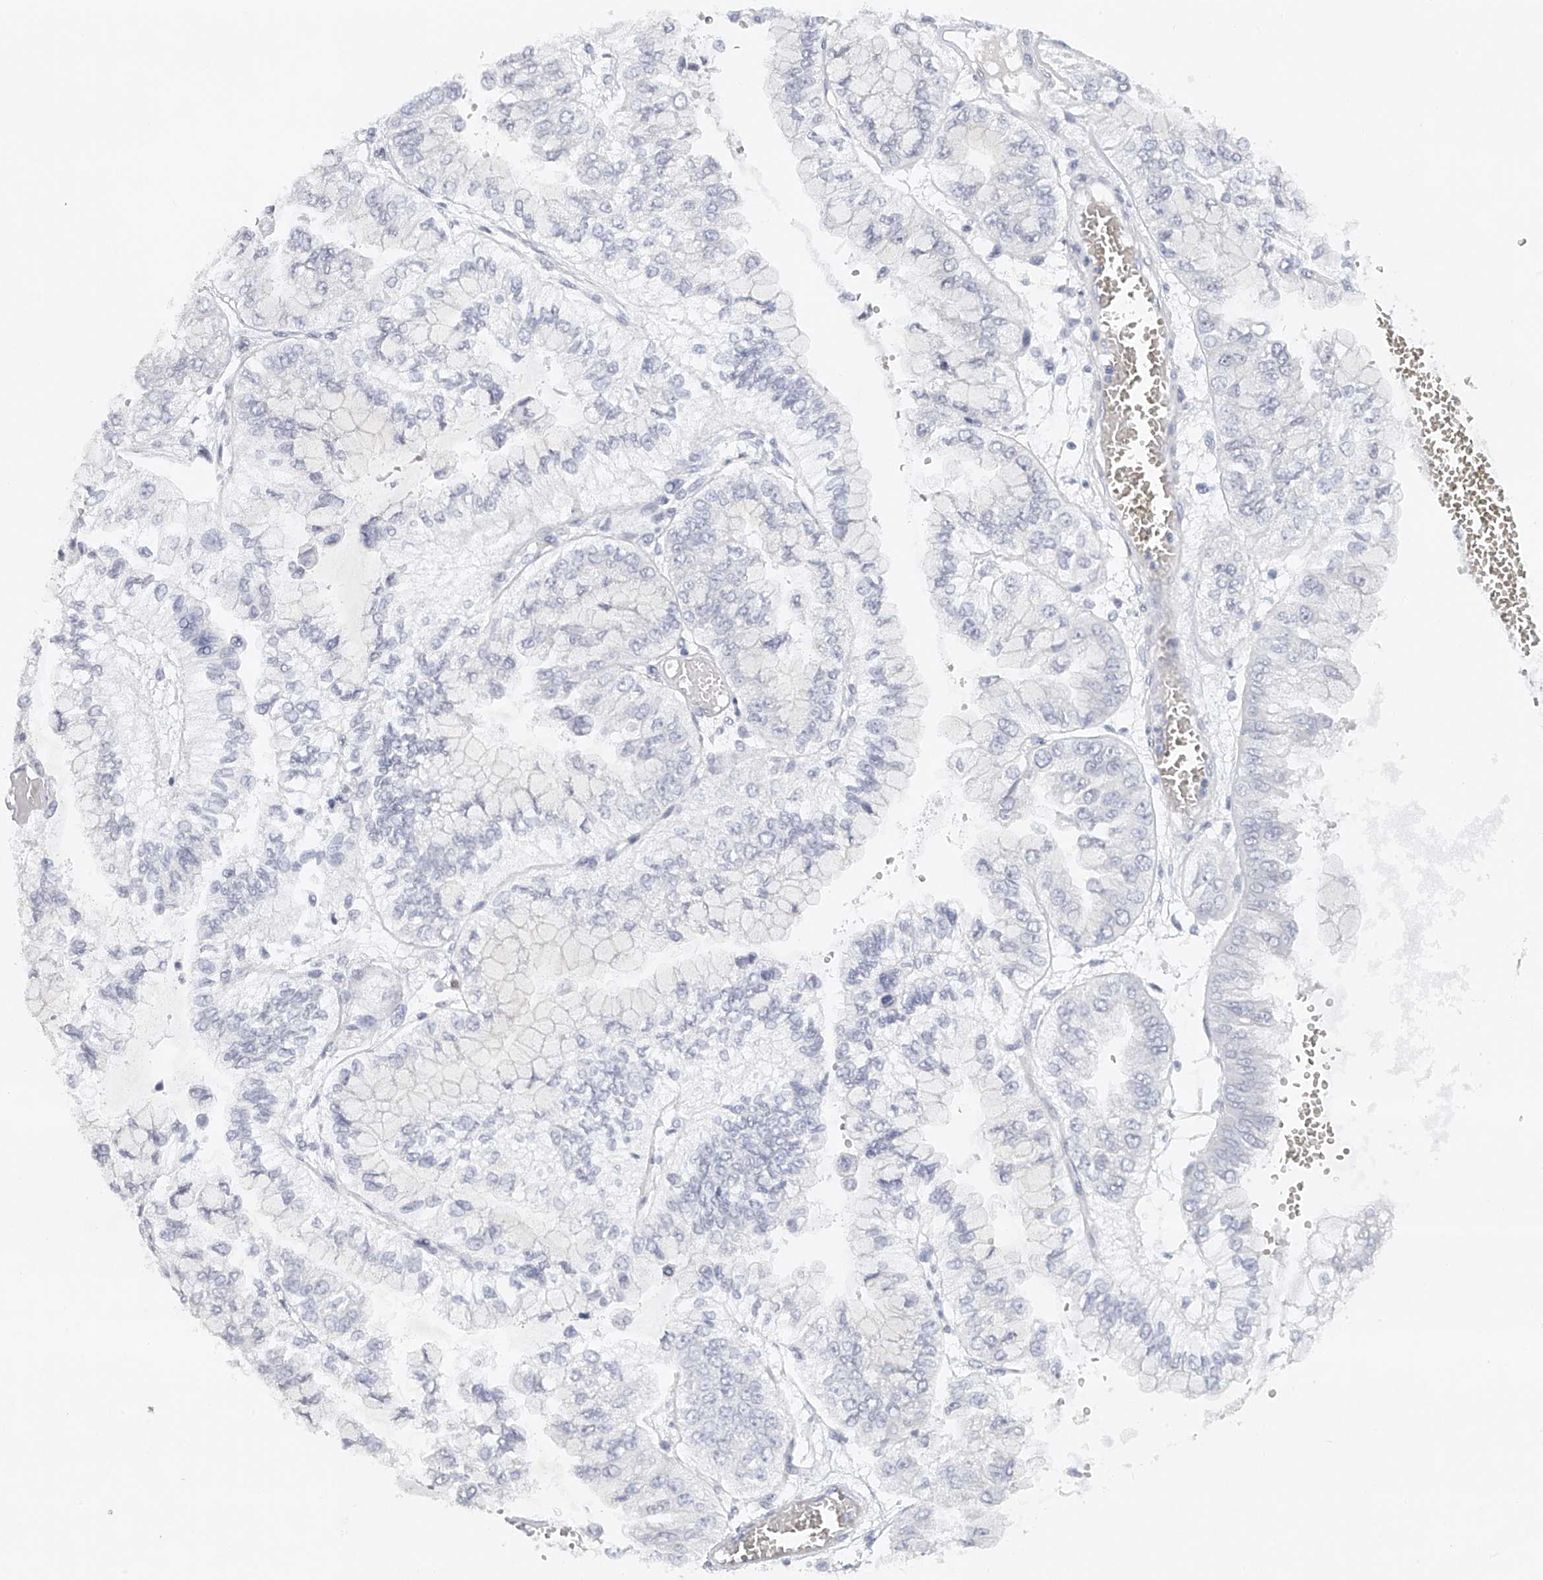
{"staining": {"intensity": "negative", "quantity": "none", "location": "none"}, "tissue": "liver cancer", "cell_type": "Tumor cells", "image_type": "cancer", "snomed": [{"axis": "morphology", "description": "Cholangiocarcinoma"}, {"axis": "topography", "description": "Liver"}], "caption": "Immunohistochemistry micrograph of human liver cancer stained for a protein (brown), which exhibits no positivity in tumor cells.", "gene": "FAT2", "patient": {"sex": "female", "age": 79}}